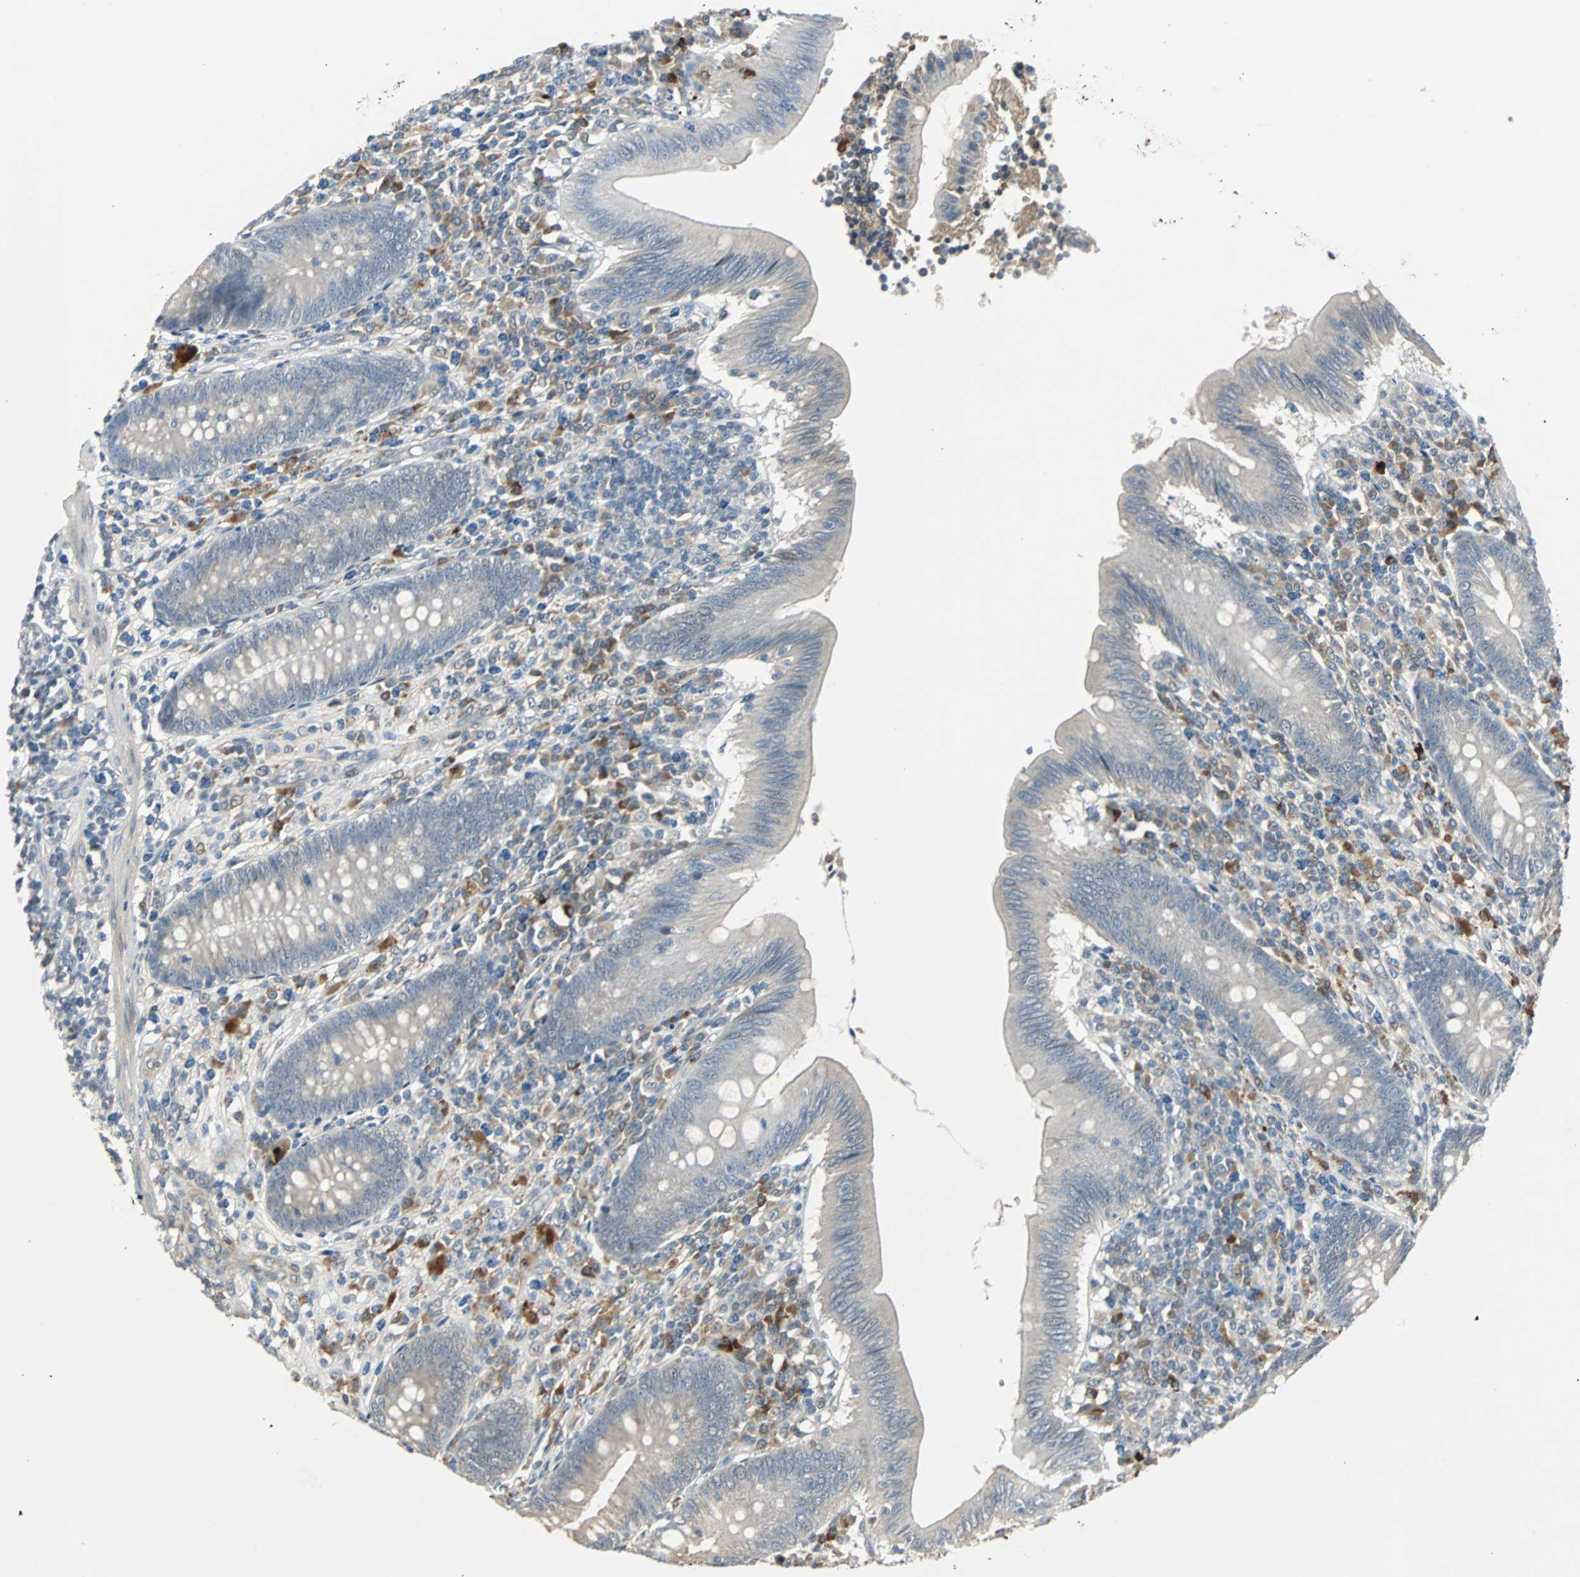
{"staining": {"intensity": "weak", "quantity": "25%-75%", "location": "cytoplasmic/membranous"}, "tissue": "appendix", "cell_type": "Glandular cells", "image_type": "normal", "snomed": [{"axis": "morphology", "description": "Normal tissue, NOS"}, {"axis": "morphology", "description": "Inflammation, NOS"}, {"axis": "topography", "description": "Appendix"}], "caption": "Immunohistochemical staining of normal human appendix reveals low levels of weak cytoplasmic/membranous expression in approximately 25%-75% of glandular cells.", "gene": "FHL2", "patient": {"sex": "male", "age": 46}}